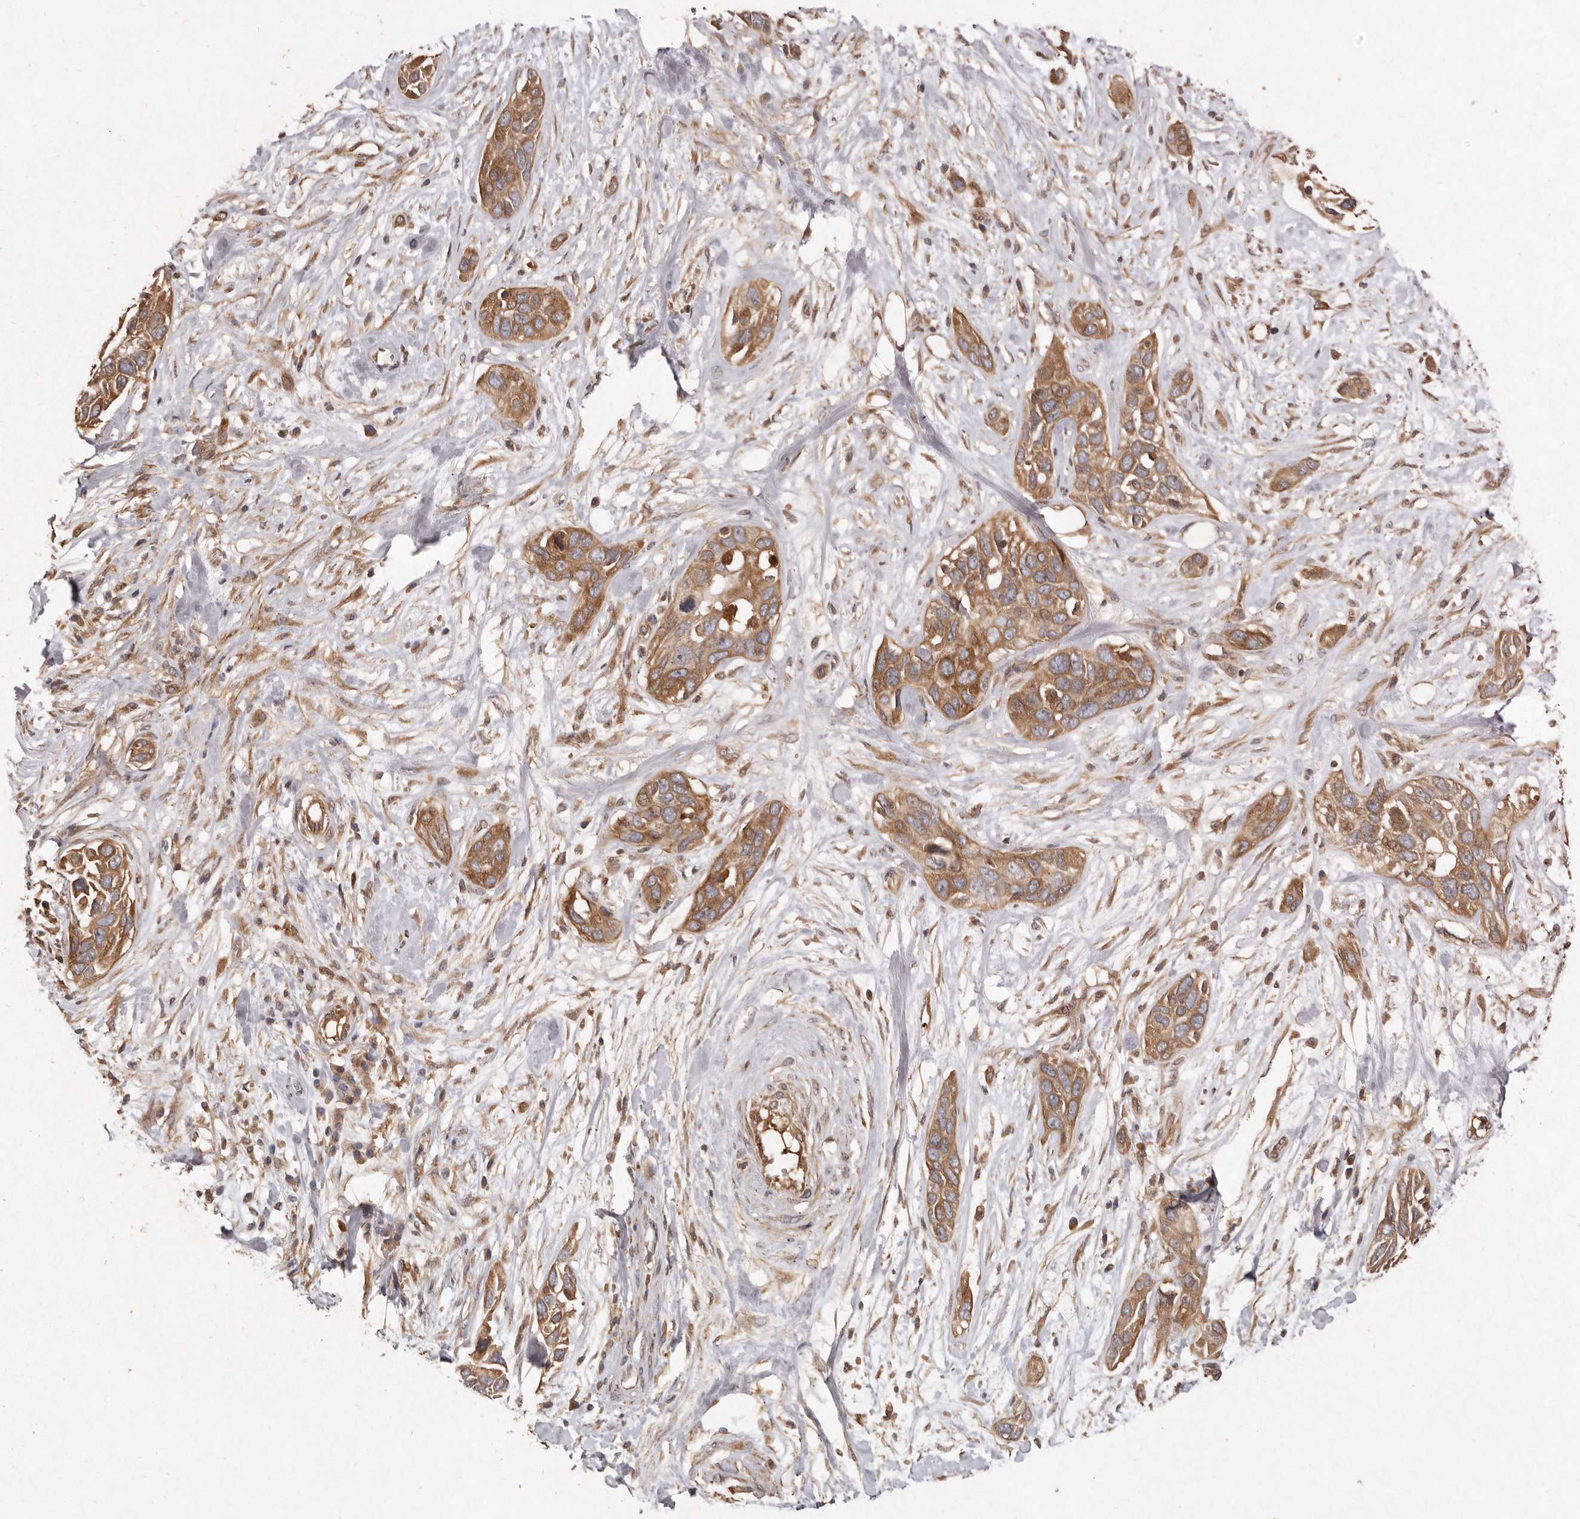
{"staining": {"intensity": "moderate", "quantity": ">75%", "location": "cytoplasmic/membranous"}, "tissue": "pancreatic cancer", "cell_type": "Tumor cells", "image_type": "cancer", "snomed": [{"axis": "morphology", "description": "Adenocarcinoma, NOS"}, {"axis": "topography", "description": "Pancreas"}], "caption": "Immunohistochemical staining of human pancreatic cancer (adenocarcinoma) exhibits medium levels of moderate cytoplasmic/membranous protein expression in approximately >75% of tumor cells.", "gene": "SEMA3A", "patient": {"sex": "female", "age": 60}}